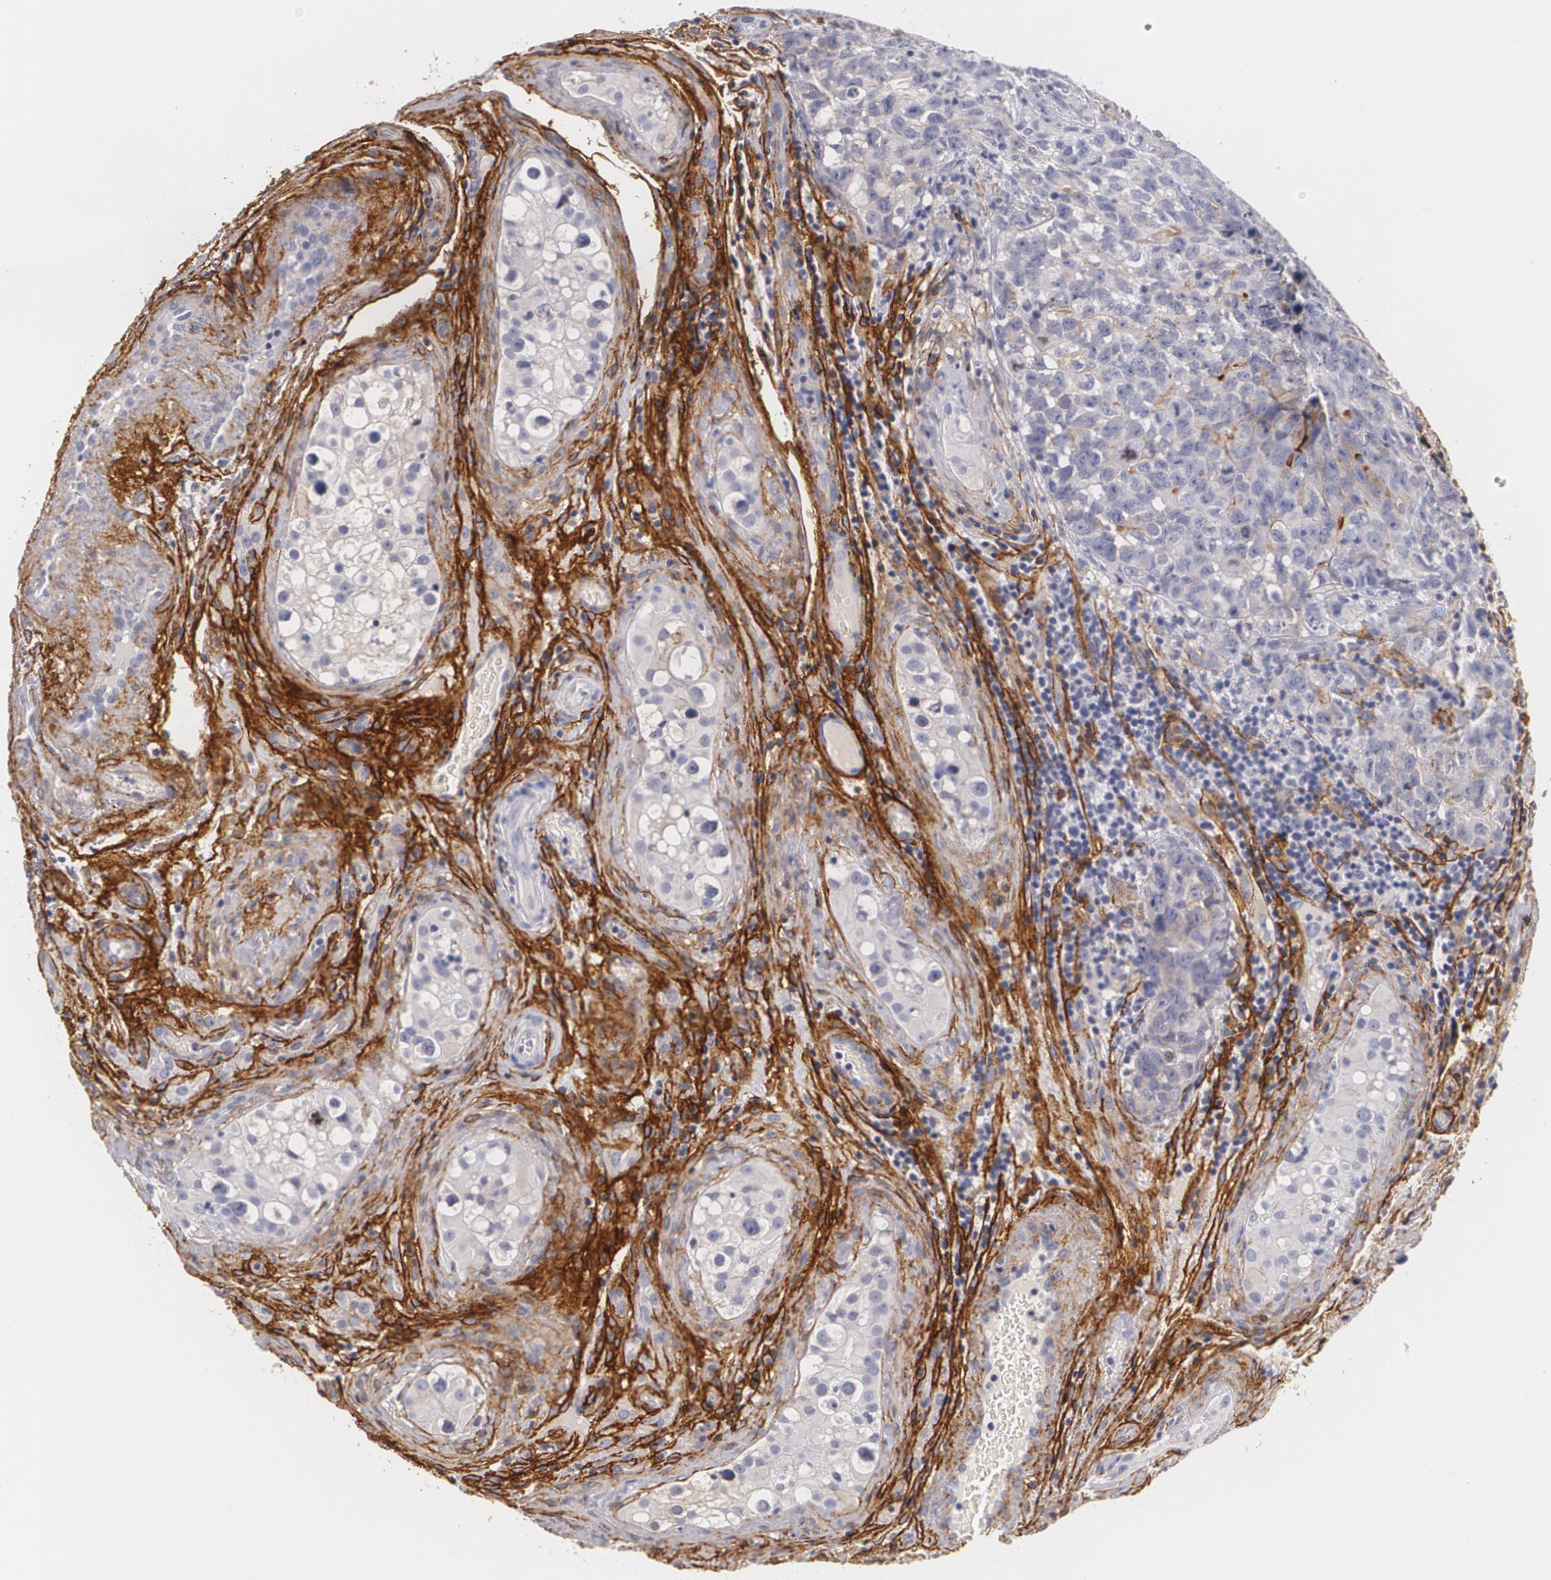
{"staining": {"intensity": "negative", "quantity": "none", "location": "none"}, "tissue": "testis cancer", "cell_type": "Tumor cells", "image_type": "cancer", "snomed": [{"axis": "morphology", "description": "Carcinoma, Embryonal, NOS"}, {"axis": "topography", "description": "Testis"}], "caption": "Immunohistochemistry histopathology image of neoplastic tissue: human testis cancer stained with DAB (3,3'-diaminobenzidine) exhibits no significant protein positivity in tumor cells.", "gene": "NGFR", "patient": {"sex": "male", "age": 31}}